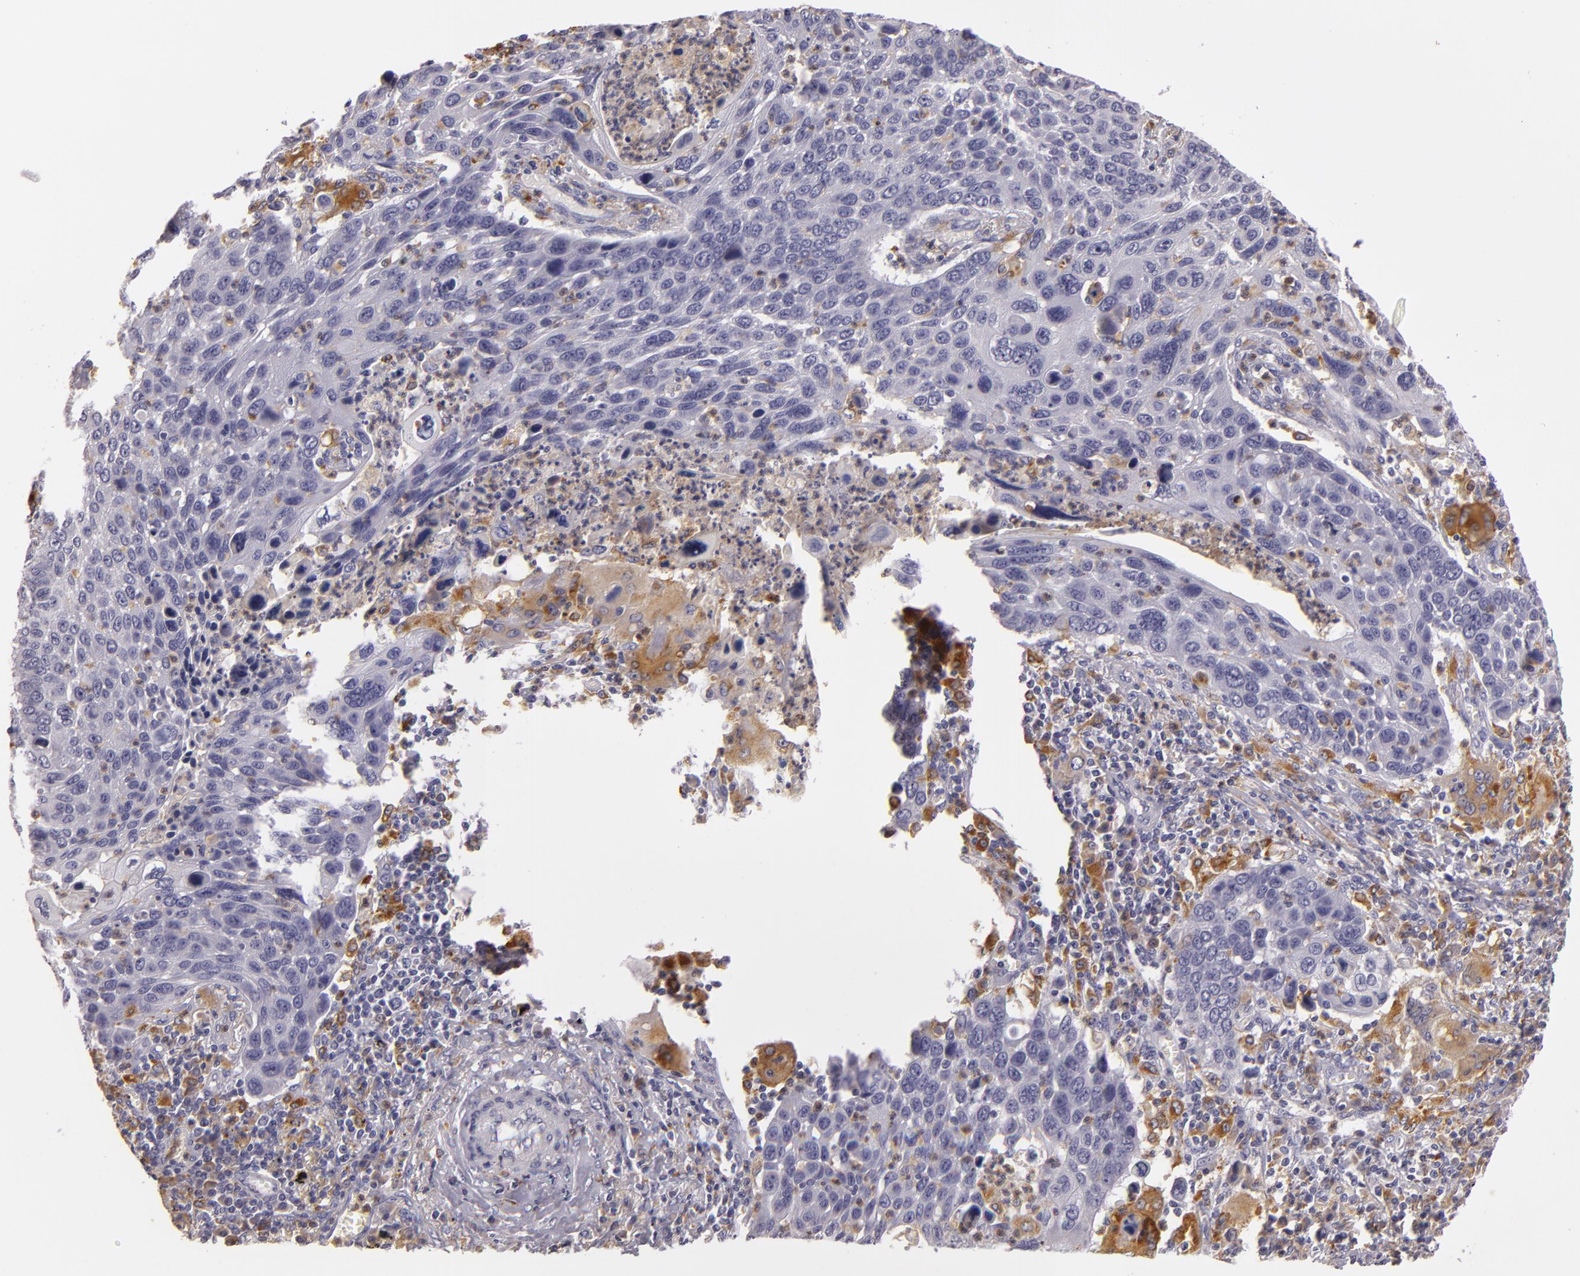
{"staining": {"intensity": "moderate", "quantity": "<25%", "location": "cytoplasmic/membranous"}, "tissue": "lung cancer", "cell_type": "Tumor cells", "image_type": "cancer", "snomed": [{"axis": "morphology", "description": "Squamous cell carcinoma, NOS"}, {"axis": "topography", "description": "Lung"}], "caption": "A histopathology image showing moderate cytoplasmic/membranous expression in approximately <25% of tumor cells in lung cancer, as visualized by brown immunohistochemical staining.", "gene": "TLR8", "patient": {"sex": "male", "age": 68}}